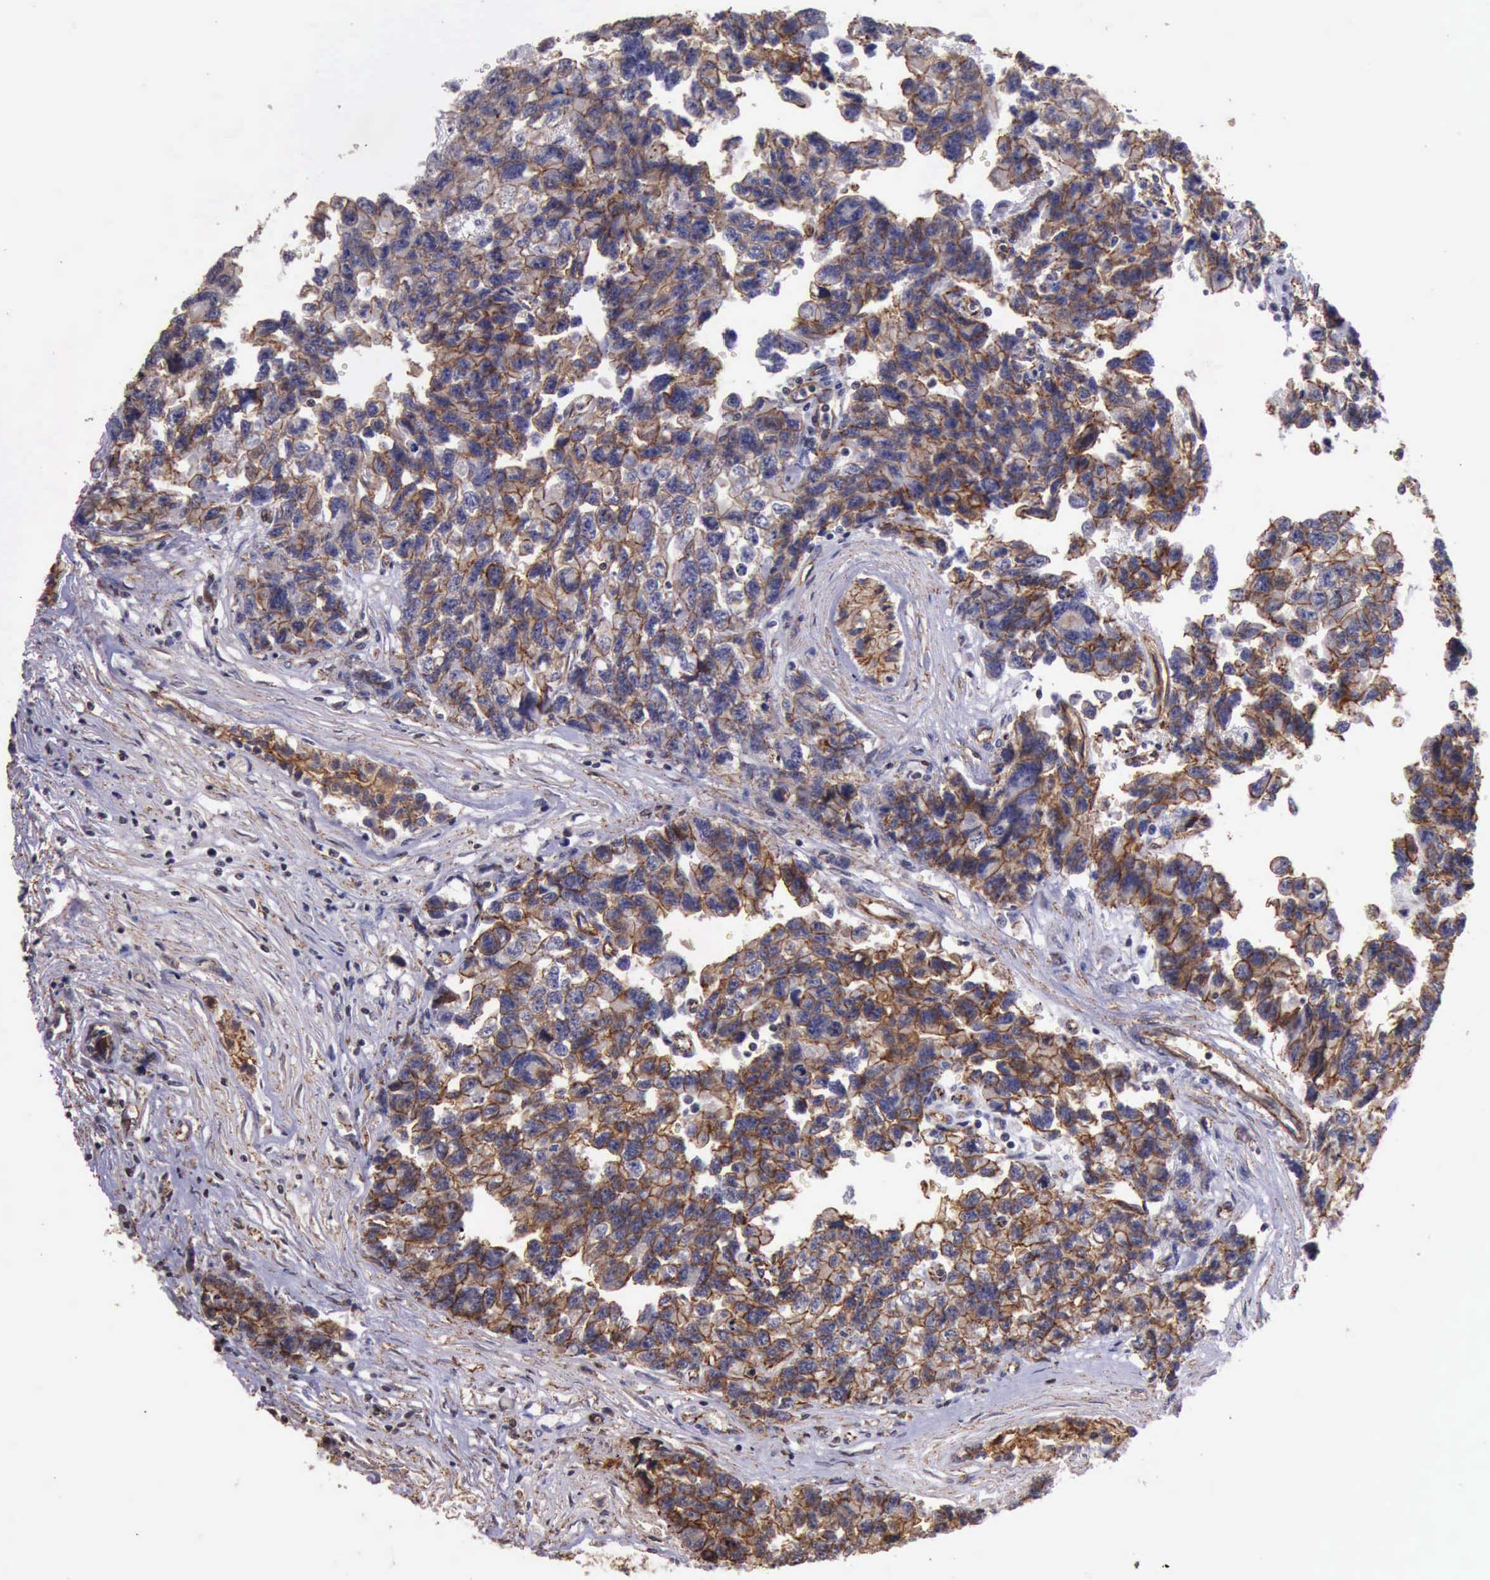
{"staining": {"intensity": "moderate", "quantity": ">75%", "location": "cytoplasmic/membranous"}, "tissue": "testis cancer", "cell_type": "Tumor cells", "image_type": "cancer", "snomed": [{"axis": "morphology", "description": "Carcinoma, Embryonal, NOS"}, {"axis": "topography", "description": "Testis"}], "caption": "High-power microscopy captured an immunohistochemistry (IHC) image of testis cancer (embryonal carcinoma), revealing moderate cytoplasmic/membranous staining in approximately >75% of tumor cells. (DAB = brown stain, brightfield microscopy at high magnification).", "gene": "CTNNB1", "patient": {"sex": "male", "age": 31}}